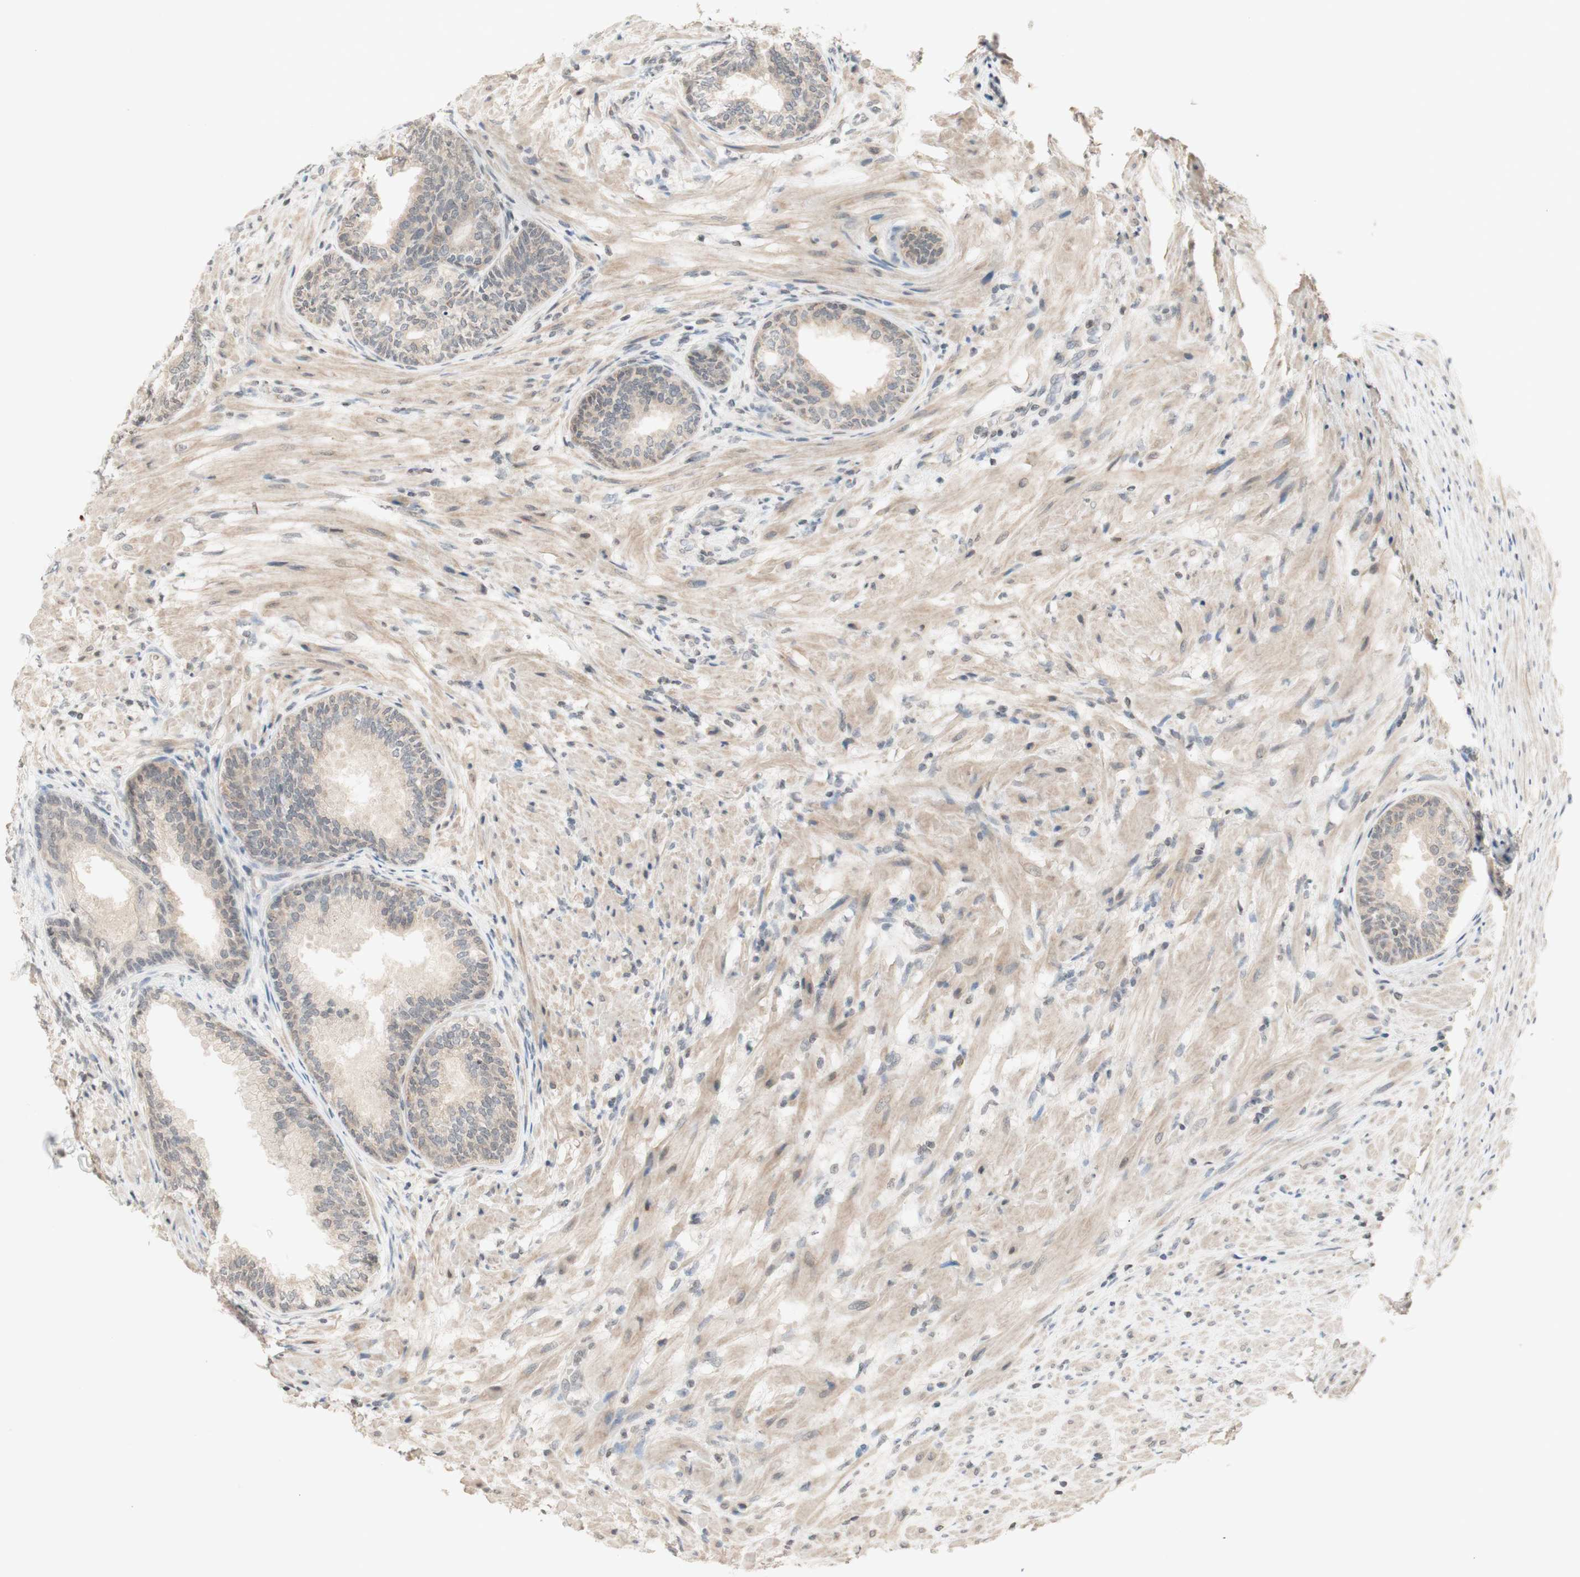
{"staining": {"intensity": "negative", "quantity": "none", "location": "none"}, "tissue": "prostate", "cell_type": "Glandular cells", "image_type": "normal", "snomed": [{"axis": "morphology", "description": "Normal tissue, NOS"}, {"axis": "topography", "description": "Prostate"}], "caption": "Immunohistochemical staining of unremarkable human prostate displays no significant expression in glandular cells.", "gene": "GLI1", "patient": {"sex": "male", "age": 76}}